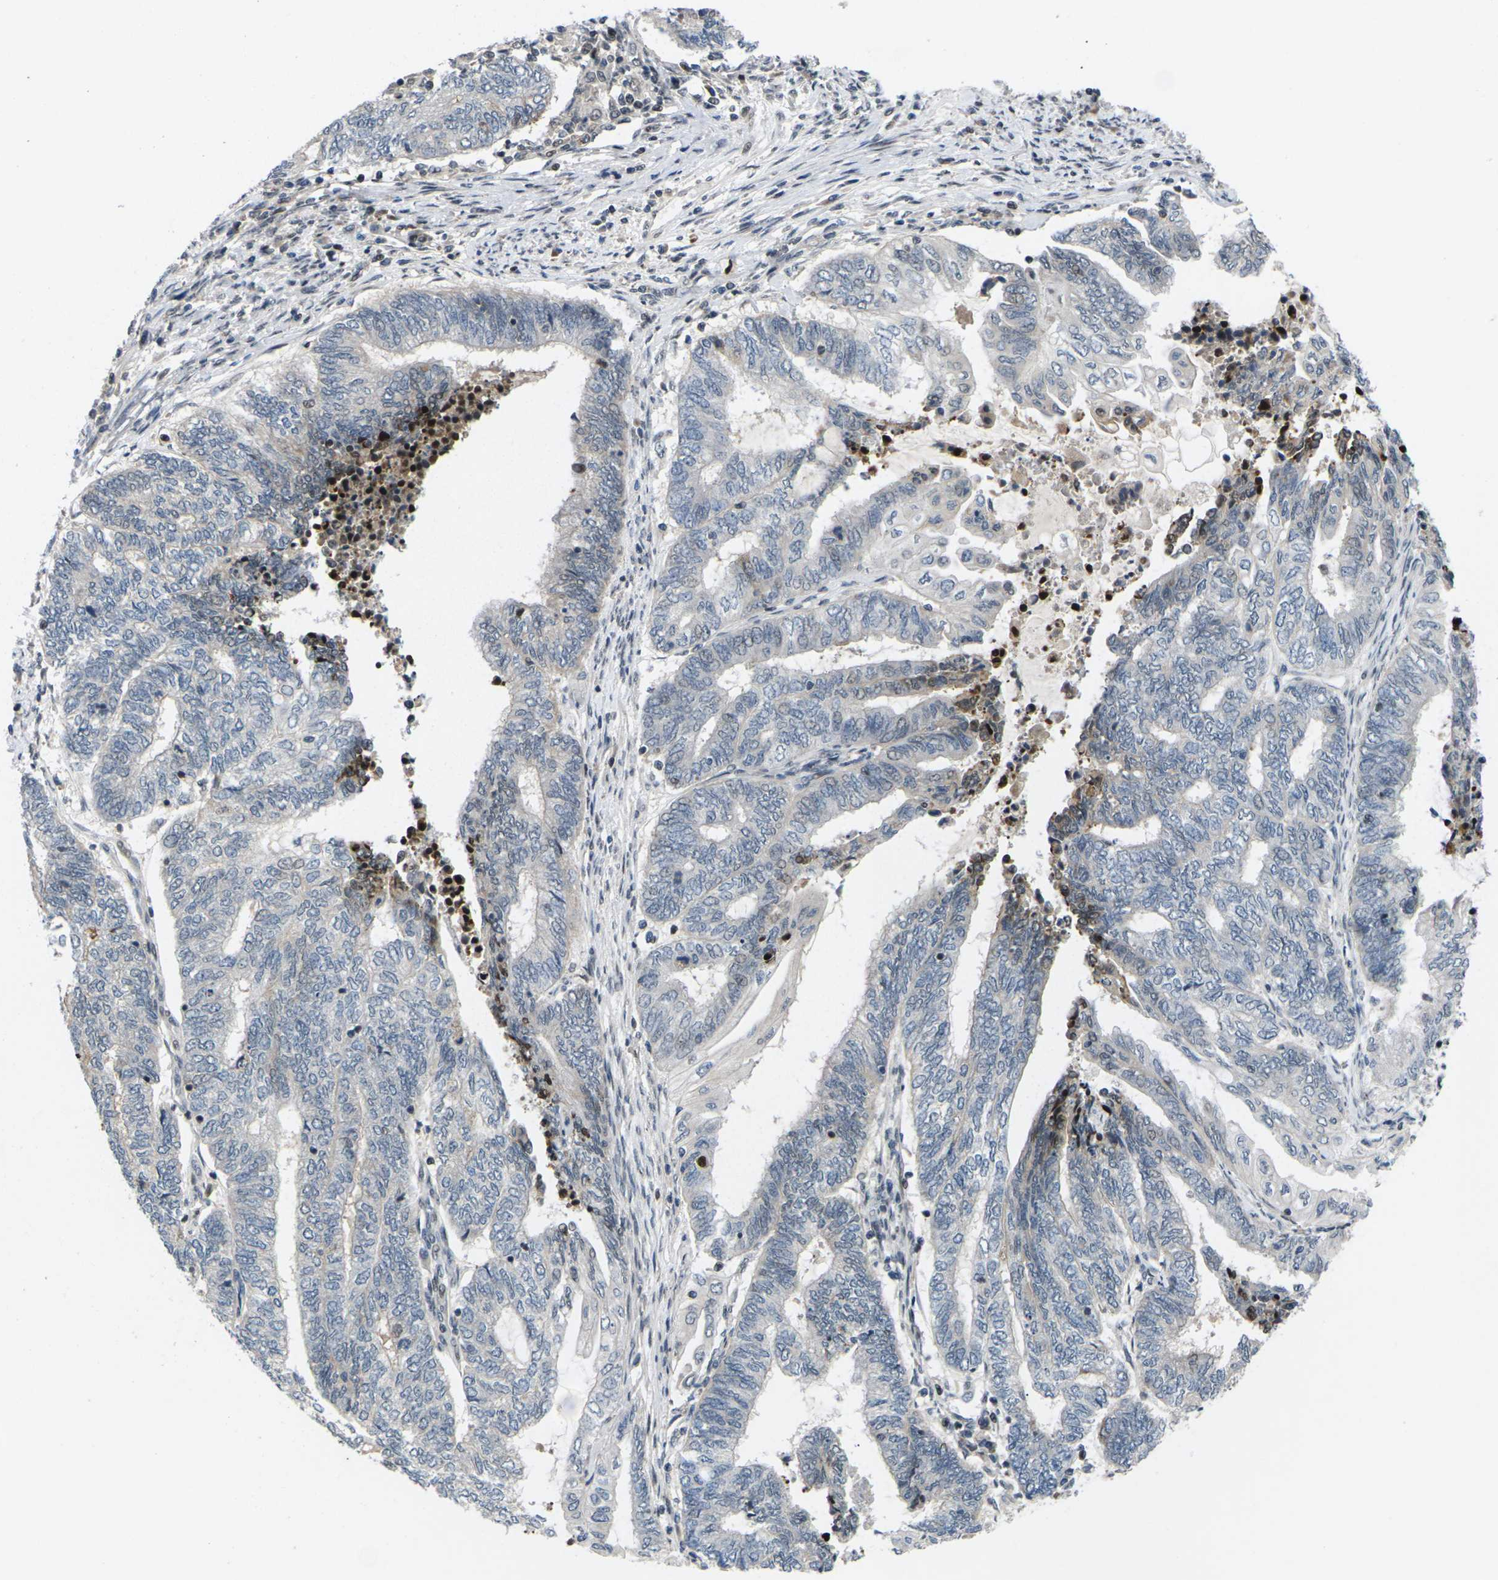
{"staining": {"intensity": "negative", "quantity": "none", "location": "none"}, "tissue": "endometrial cancer", "cell_type": "Tumor cells", "image_type": "cancer", "snomed": [{"axis": "morphology", "description": "Adenocarcinoma, NOS"}, {"axis": "topography", "description": "Uterus"}, {"axis": "topography", "description": "Endometrium"}], "caption": "IHC of human endometrial adenocarcinoma displays no expression in tumor cells. The staining was performed using DAB (3,3'-diaminobenzidine) to visualize the protein expression in brown, while the nuclei were stained in blue with hematoxylin (Magnification: 20x).", "gene": "RPS6KA3", "patient": {"sex": "female", "age": 70}}